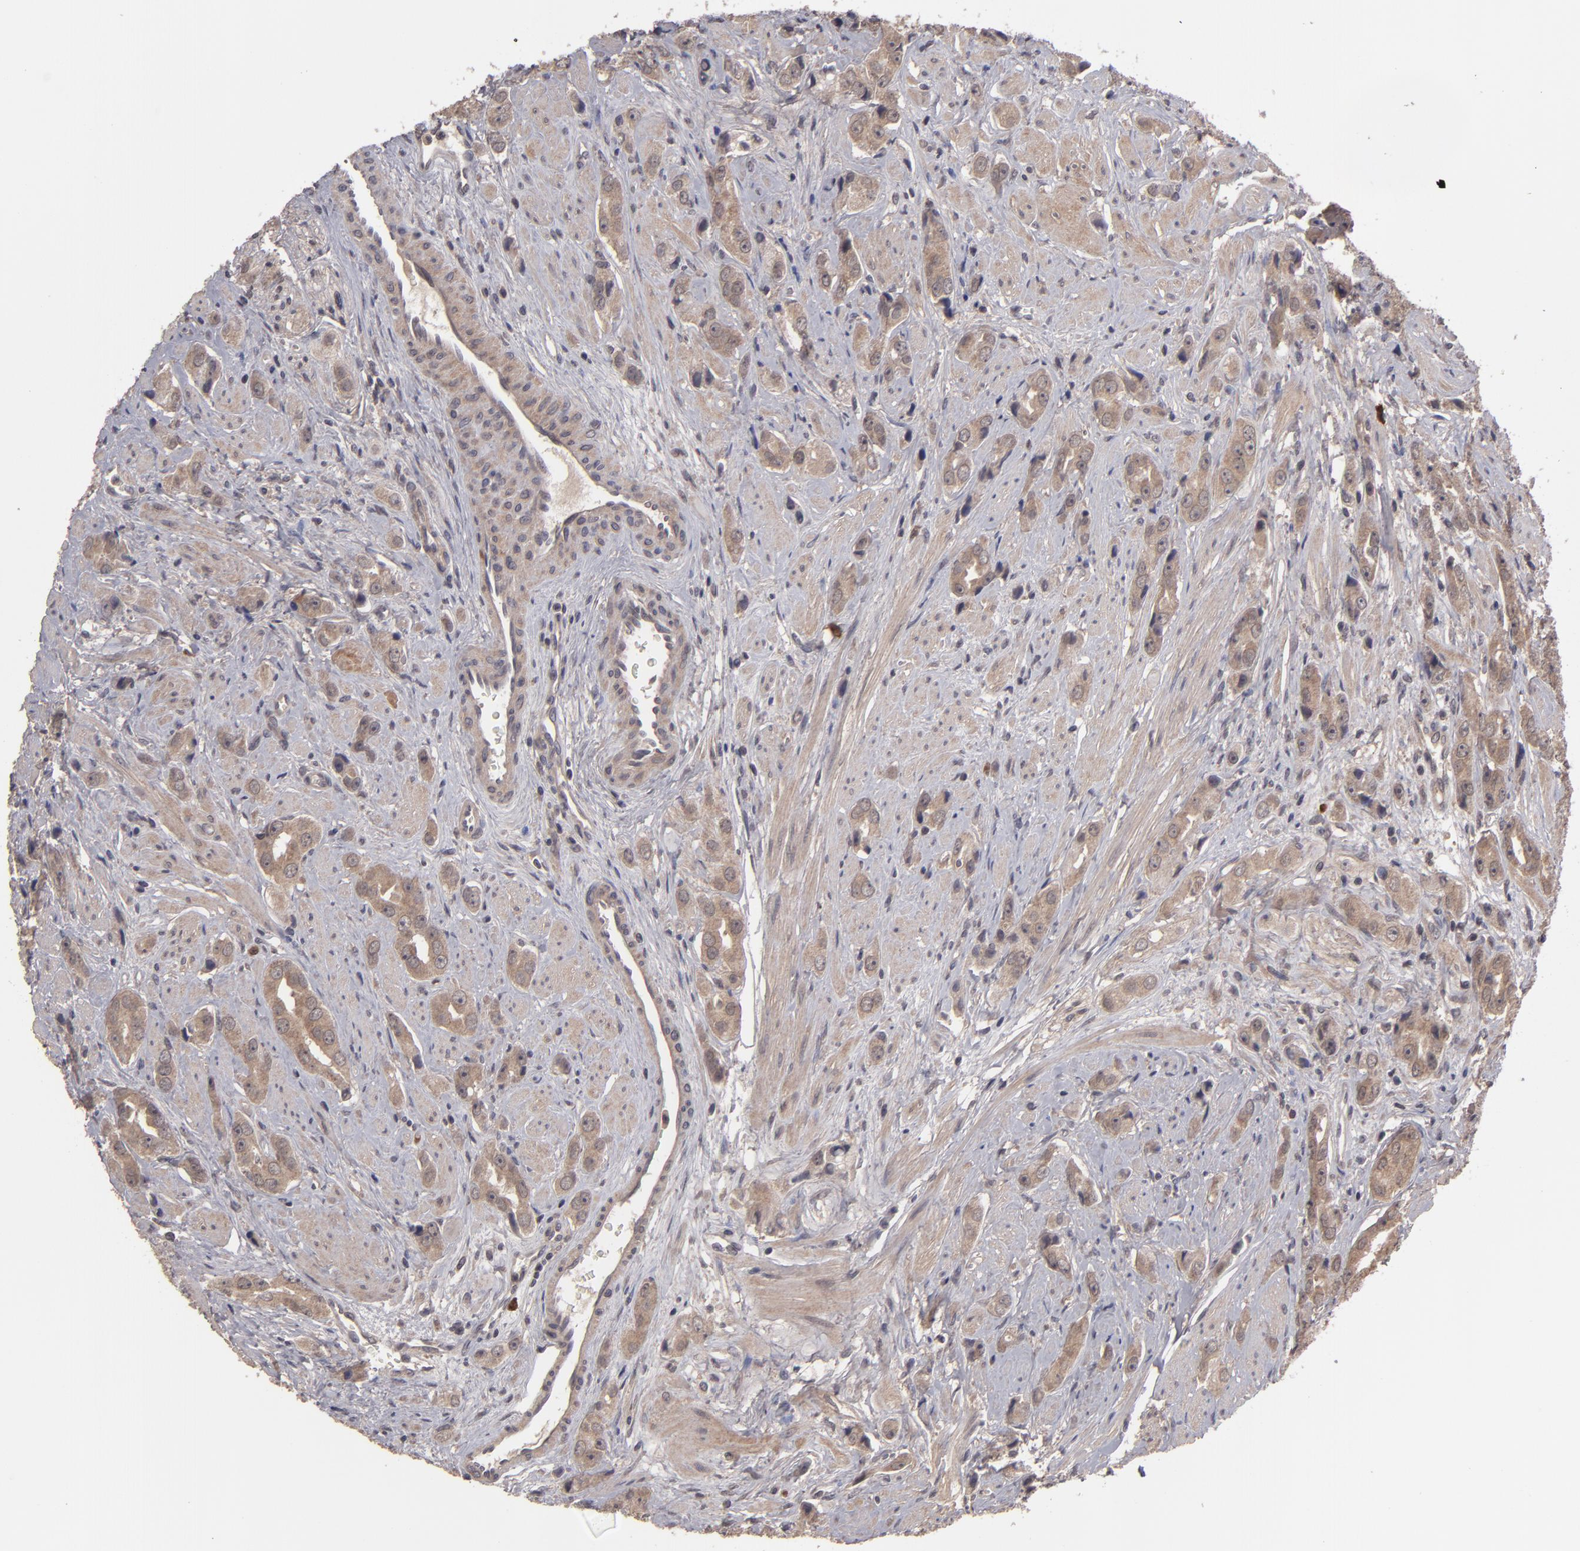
{"staining": {"intensity": "moderate", "quantity": ">75%", "location": "cytoplasmic/membranous"}, "tissue": "prostate cancer", "cell_type": "Tumor cells", "image_type": "cancer", "snomed": [{"axis": "morphology", "description": "Adenocarcinoma, Medium grade"}, {"axis": "topography", "description": "Prostate"}], "caption": "Prostate cancer (adenocarcinoma (medium-grade)) stained with a brown dye displays moderate cytoplasmic/membranous positive expression in approximately >75% of tumor cells.", "gene": "TYMS", "patient": {"sex": "male", "age": 53}}